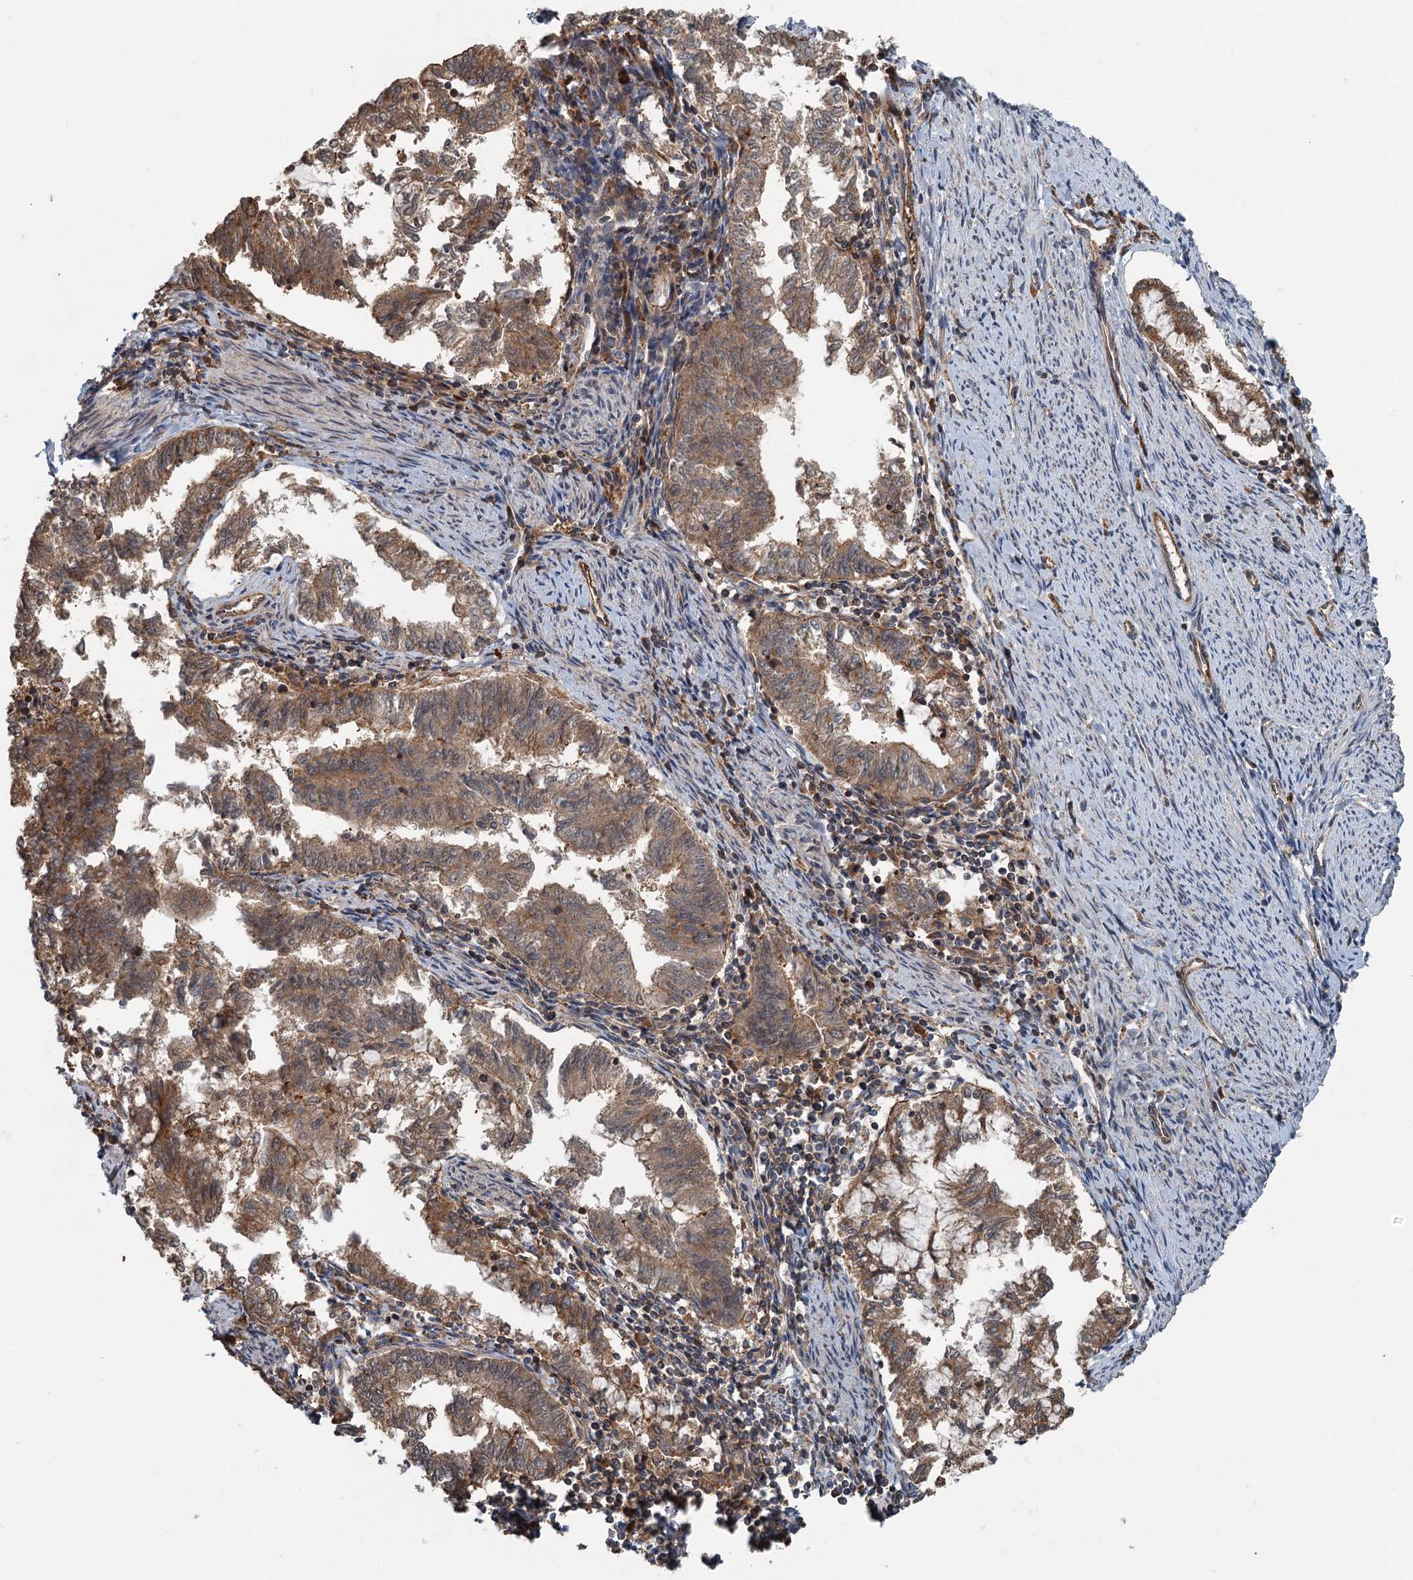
{"staining": {"intensity": "moderate", "quantity": ">75%", "location": "cytoplasmic/membranous"}, "tissue": "endometrial cancer", "cell_type": "Tumor cells", "image_type": "cancer", "snomed": [{"axis": "morphology", "description": "Adenocarcinoma, NOS"}, {"axis": "topography", "description": "Endometrium"}], "caption": "Protein expression analysis of endometrial cancer (adenocarcinoma) shows moderate cytoplasmic/membranous staining in about >75% of tumor cells.", "gene": "ZNF527", "patient": {"sex": "female", "age": 79}}